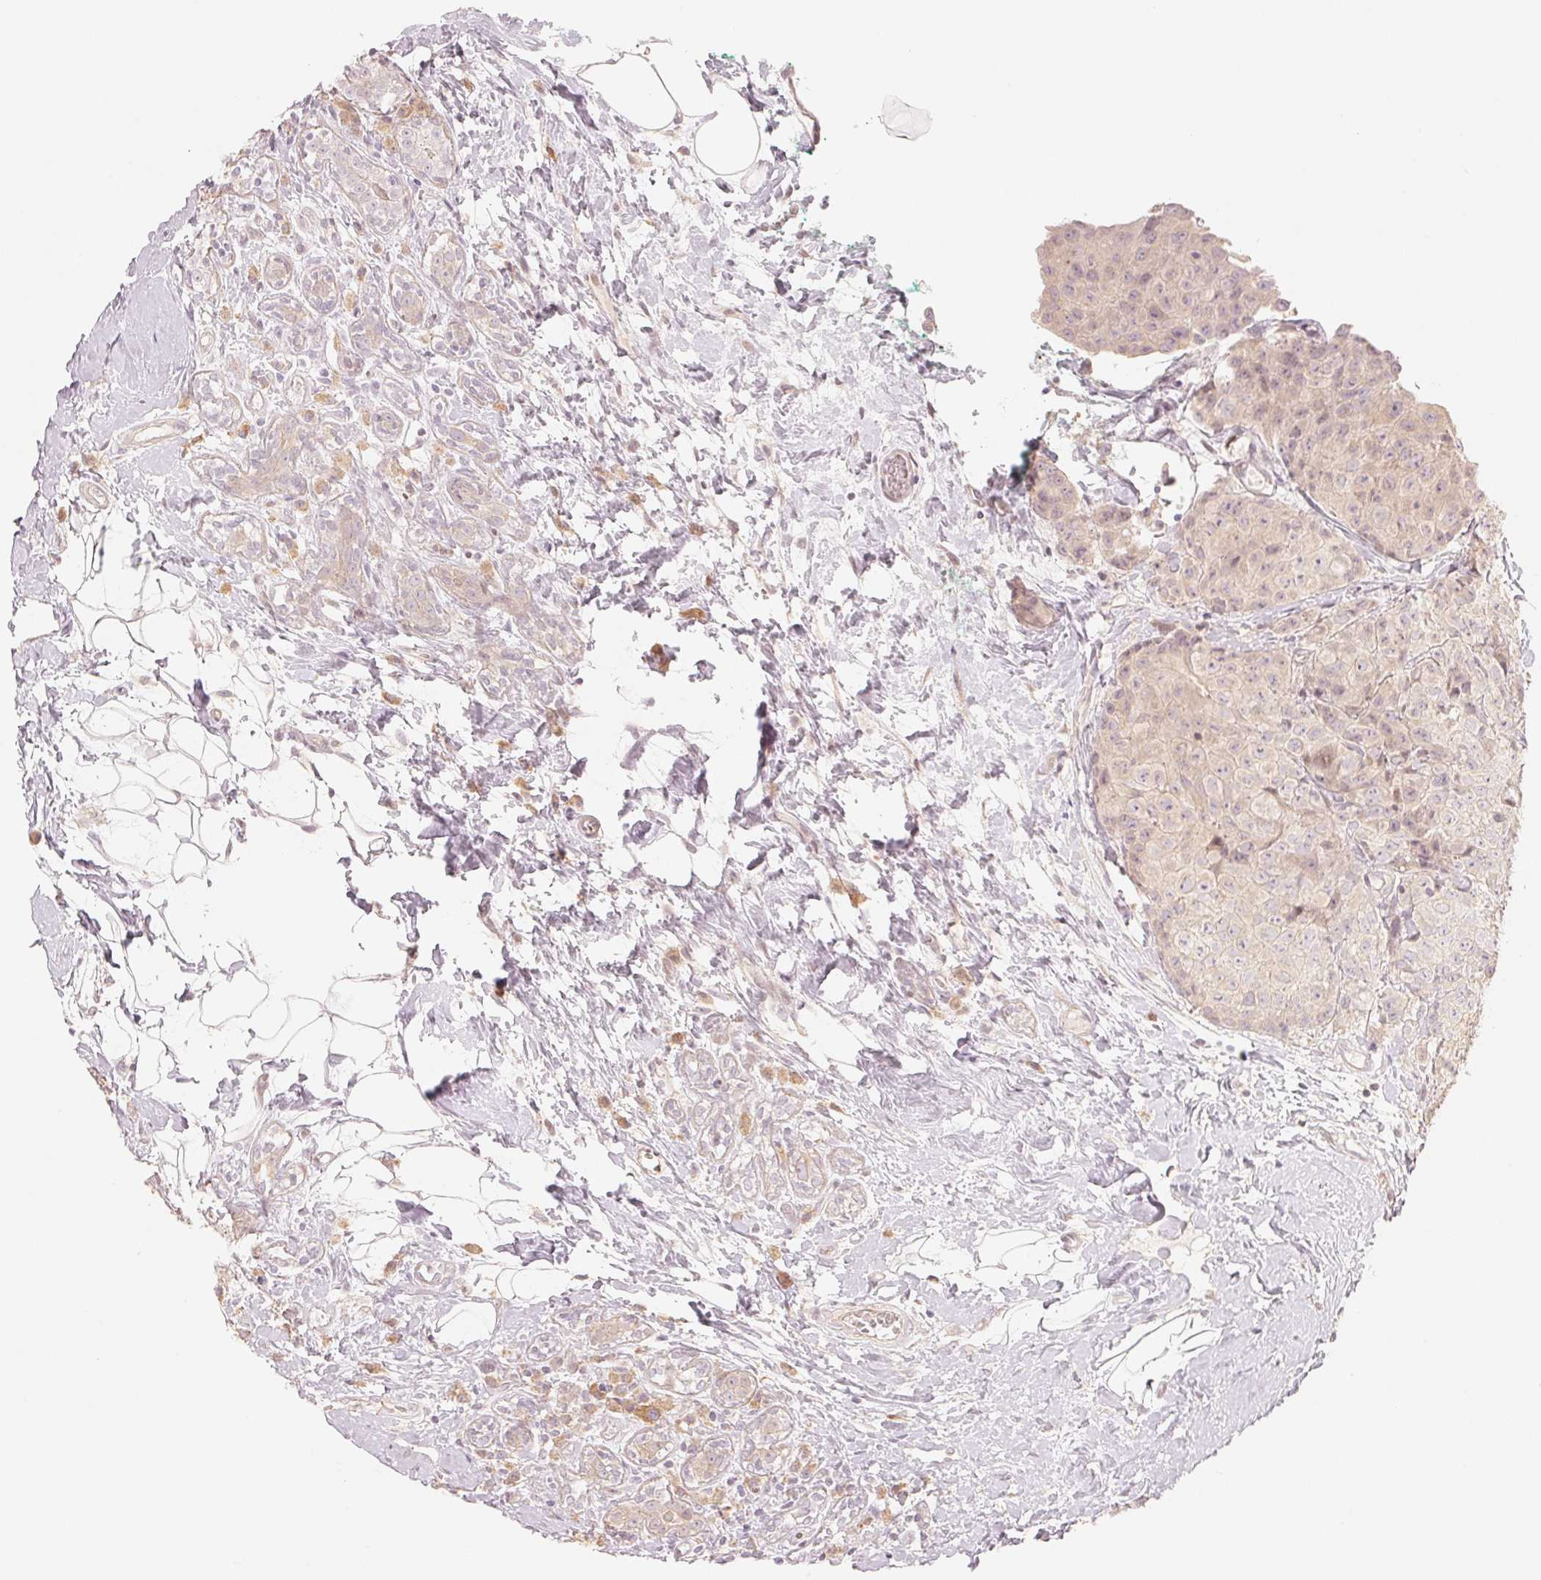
{"staining": {"intensity": "negative", "quantity": "none", "location": "none"}, "tissue": "breast cancer", "cell_type": "Tumor cells", "image_type": "cancer", "snomed": [{"axis": "morphology", "description": "Duct carcinoma"}, {"axis": "topography", "description": "Breast"}], "caption": "This histopathology image is of breast cancer (invasive ductal carcinoma) stained with IHC to label a protein in brown with the nuclei are counter-stained blue. There is no staining in tumor cells.", "gene": "DENND2C", "patient": {"sex": "female", "age": 43}}